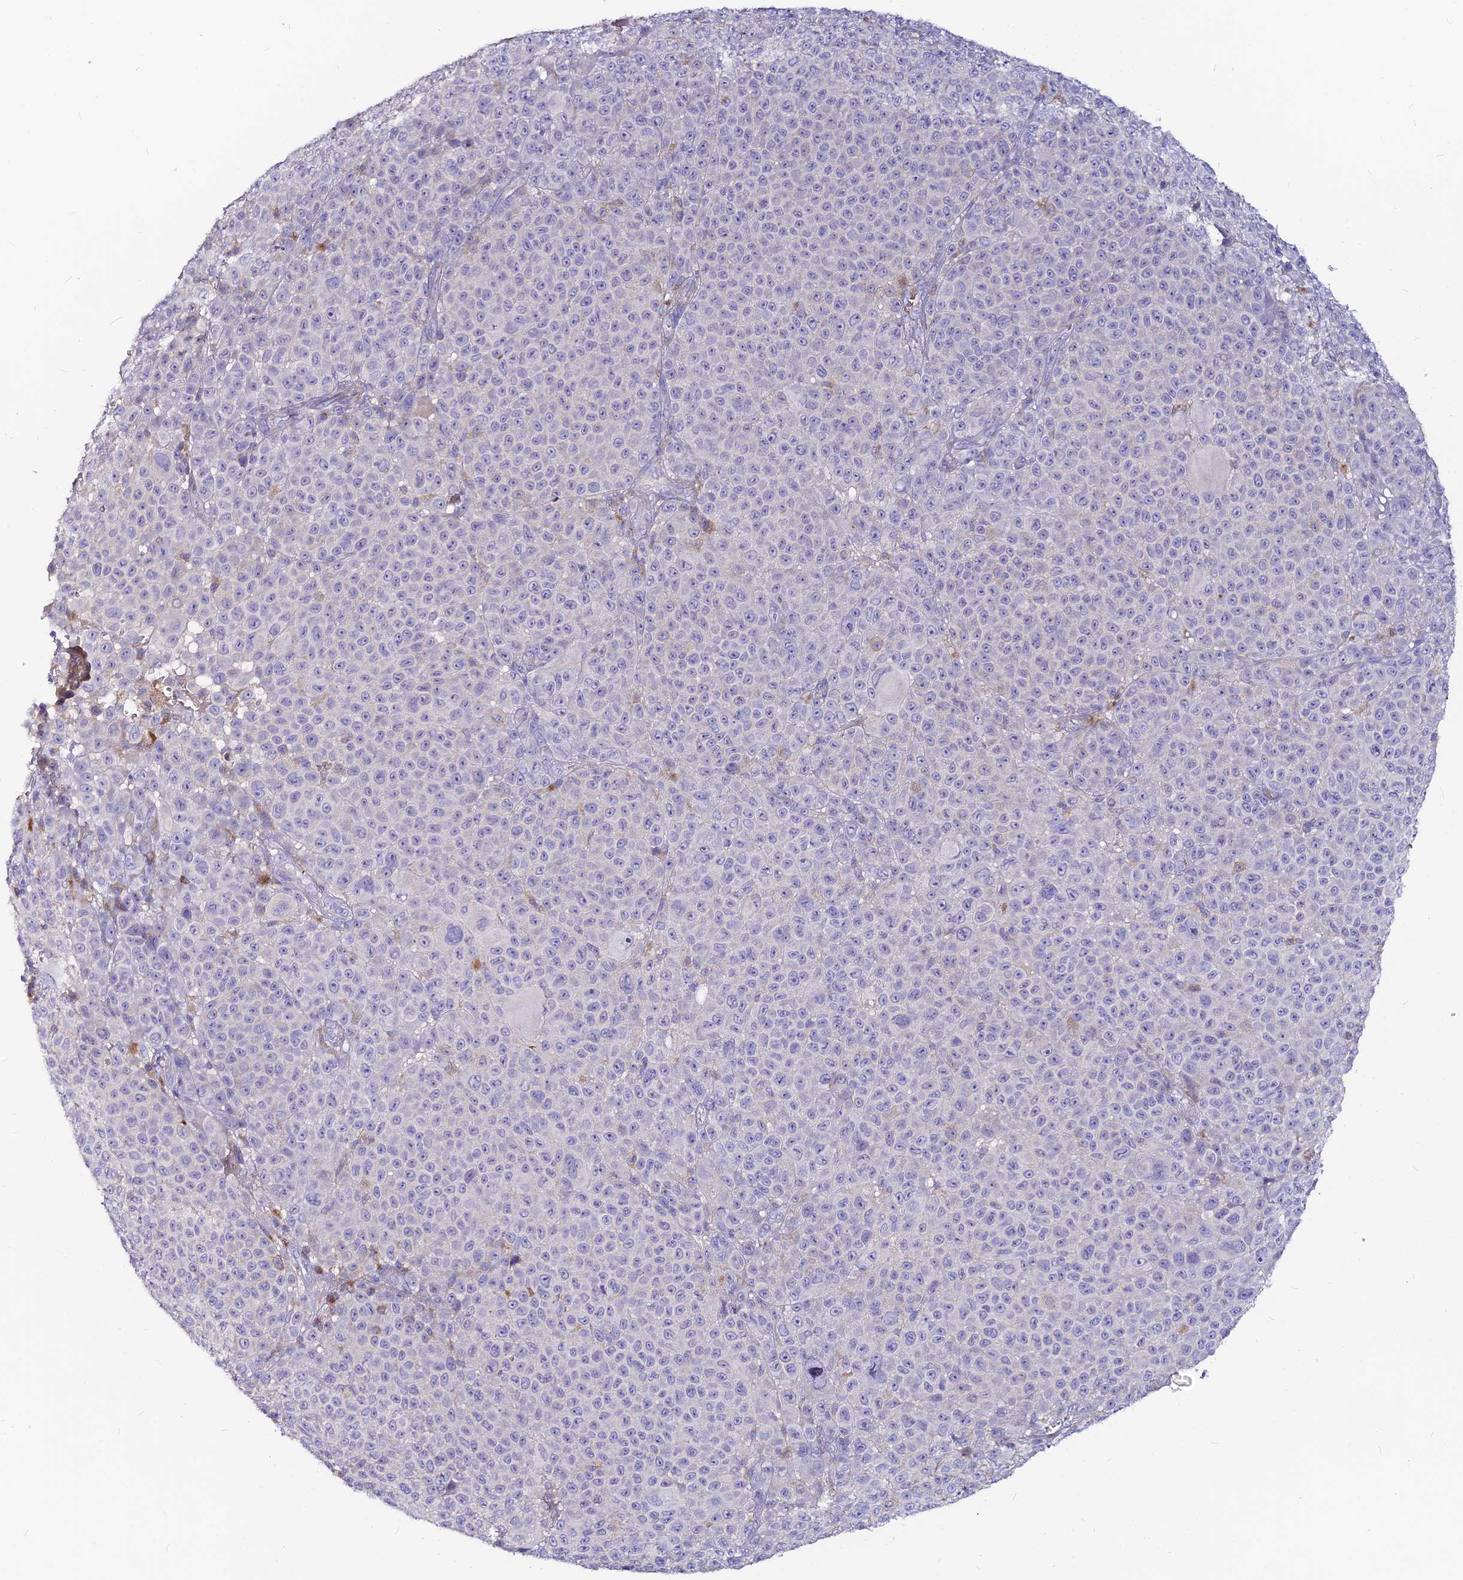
{"staining": {"intensity": "negative", "quantity": "none", "location": "none"}, "tissue": "melanoma", "cell_type": "Tumor cells", "image_type": "cancer", "snomed": [{"axis": "morphology", "description": "Malignant melanoma, NOS"}, {"axis": "topography", "description": "Skin"}], "caption": "Melanoma stained for a protein using immunohistochemistry (IHC) demonstrates no expression tumor cells.", "gene": "DENND2D", "patient": {"sex": "female", "age": 94}}